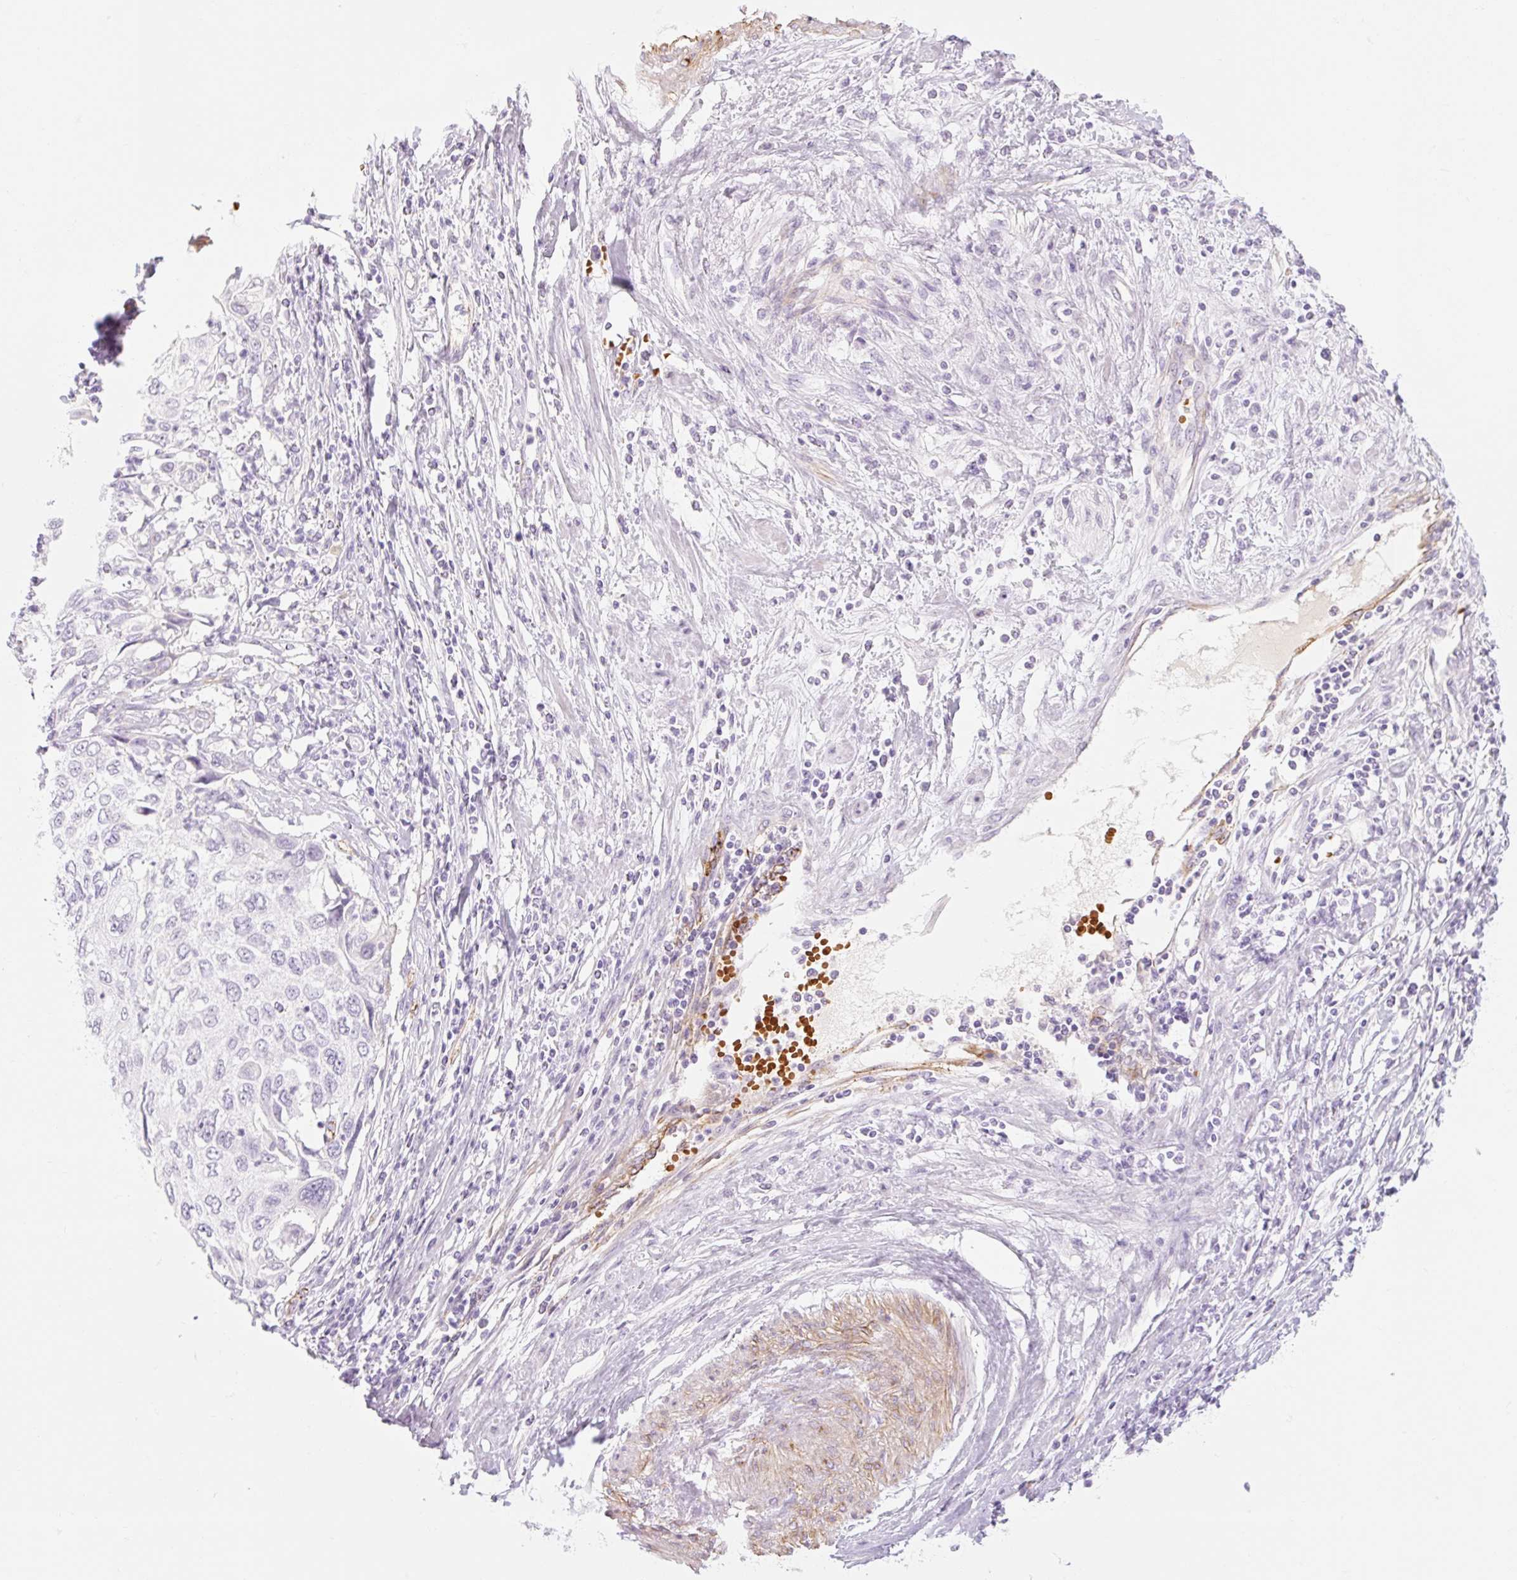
{"staining": {"intensity": "negative", "quantity": "none", "location": "none"}, "tissue": "cervical cancer", "cell_type": "Tumor cells", "image_type": "cancer", "snomed": [{"axis": "morphology", "description": "Squamous cell carcinoma, NOS"}, {"axis": "topography", "description": "Cervix"}], "caption": "Photomicrograph shows no significant protein staining in tumor cells of squamous cell carcinoma (cervical). (Stains: DAB (3,3'-diaminobenzidine) IHC with hematoxylin counter stain, Microscopy: brightfield microscopy at high magnification).", "gene": "TAF1L", "patient": {"sex": "female", "age": 70}}